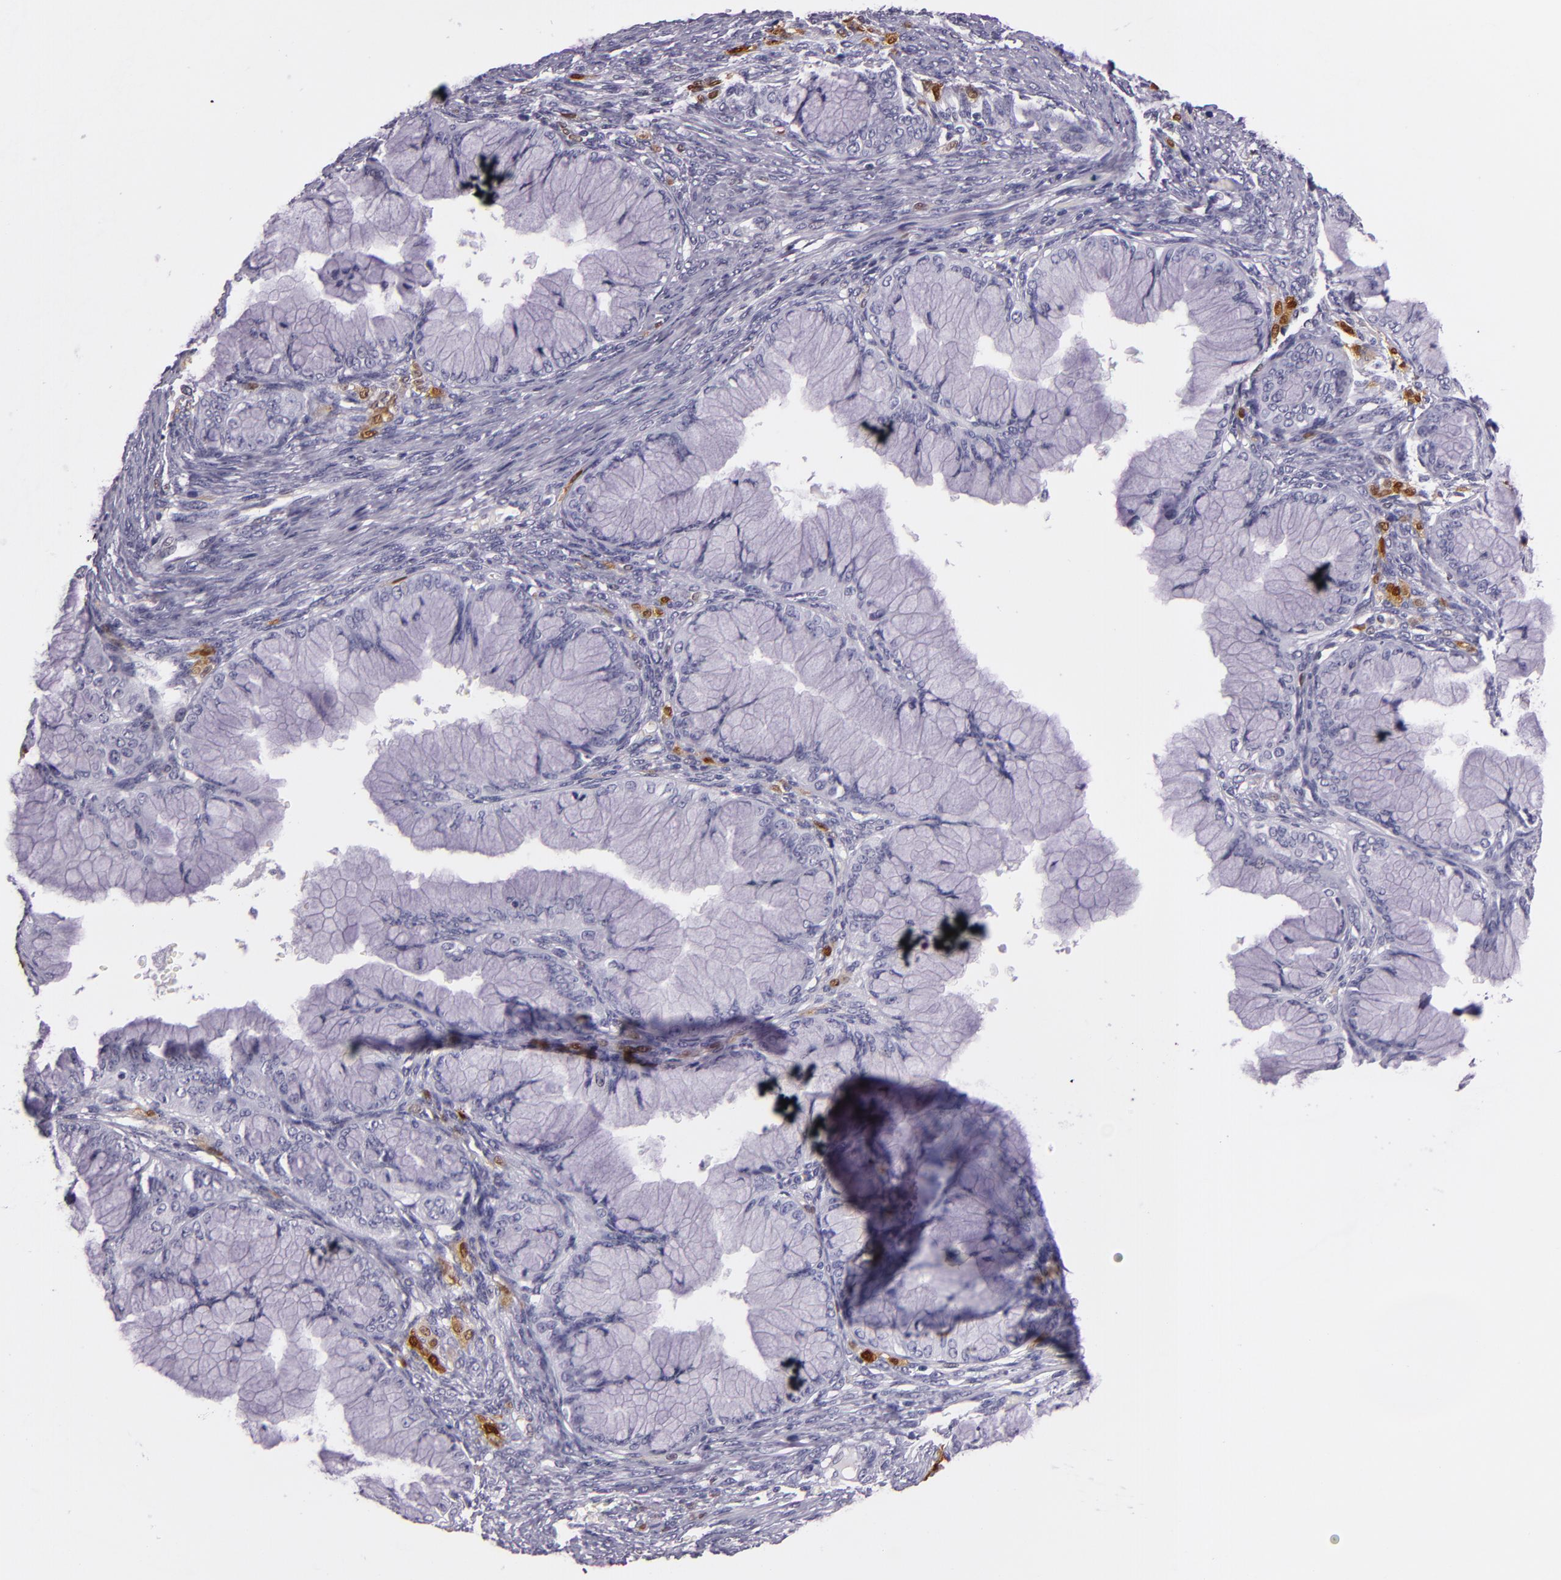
{"staining": {"intensity": "negative", "quantity": "none", "location": "none"}, "tissue": "ovarian cancer", "cell_type": "Tumor cells", "image_type": "cancer", "snomed": [{"axis": "morphology", "description": "Cystadenocarcinoma, mucinous, NOS"}, {"axis": "topography", "description": "Ovary"}], "caption": "An immunohistochemistry histopathology image of ovarian cancer is shown. There is no staining in tumor cells of ovarian cancer. (Brightfield microscopy of DAB (3,3'-diaminobenzidine) immunohistochemistry at high magnification).", "gene": "MT1A", "patient": {"sex": "female", "age": 63}}